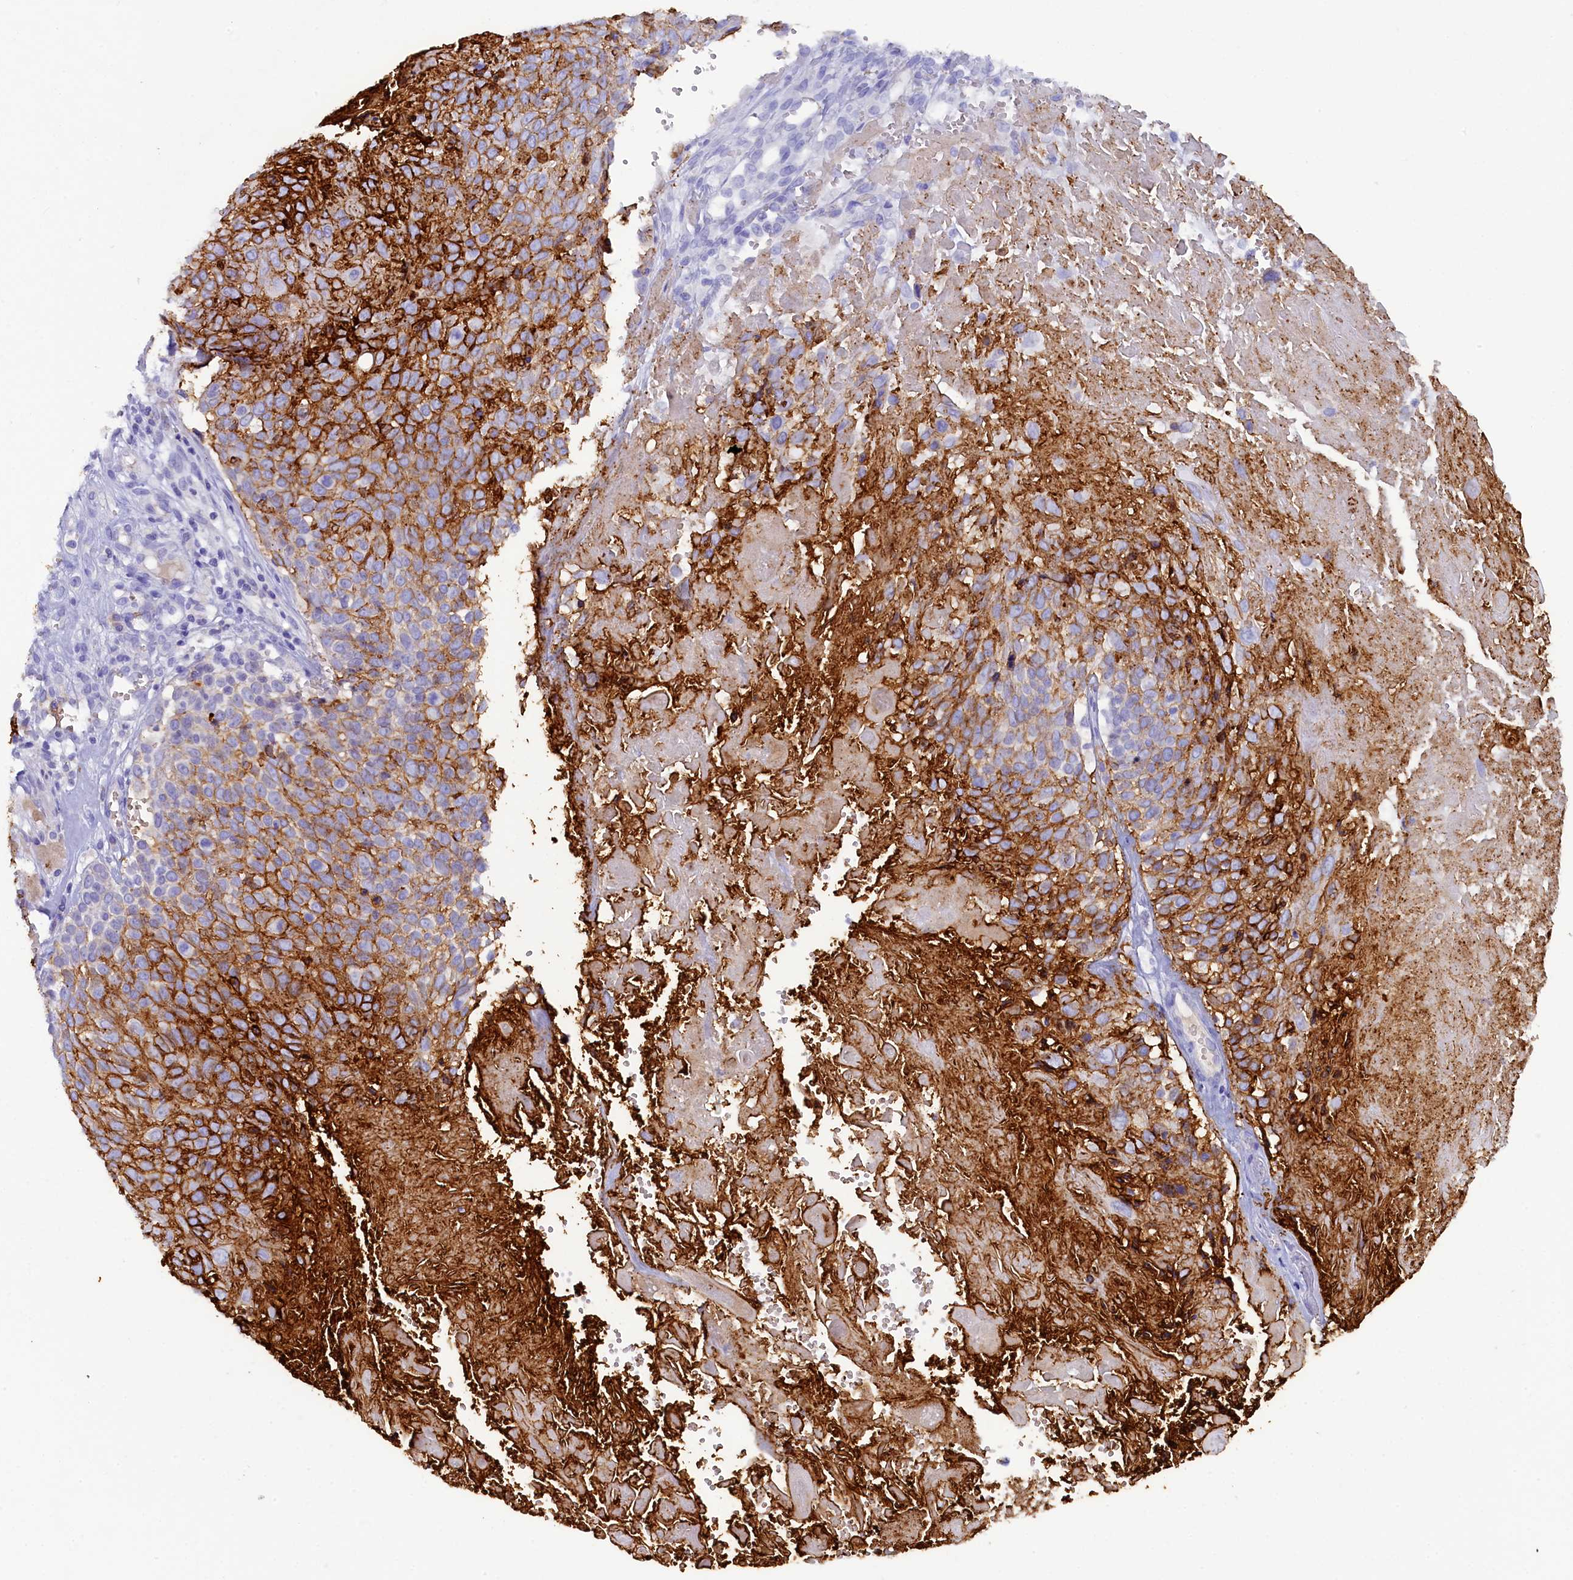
{"staining": {"intensity": "strong", "quantity": "25%-75%", "location": "cytoplasmic/membranous"}, "tissue": "cervical cancer", "cell_type": "Tumor cells", "image_type": "cancer", "snomed": [{"axis": "morphology", "description": "Squamous cell carcinoma, NOS"}, {"axis": "topography", "description": "Cervix"}], "caption": "A micrograph of human squamous cell carcinoma (cervical) stained for a protein reveals strong cytoplasmic/membranous brown staining in tumor cells.", "gene": "MYADML2", "patient": {"sex": "female", "age": 74}}